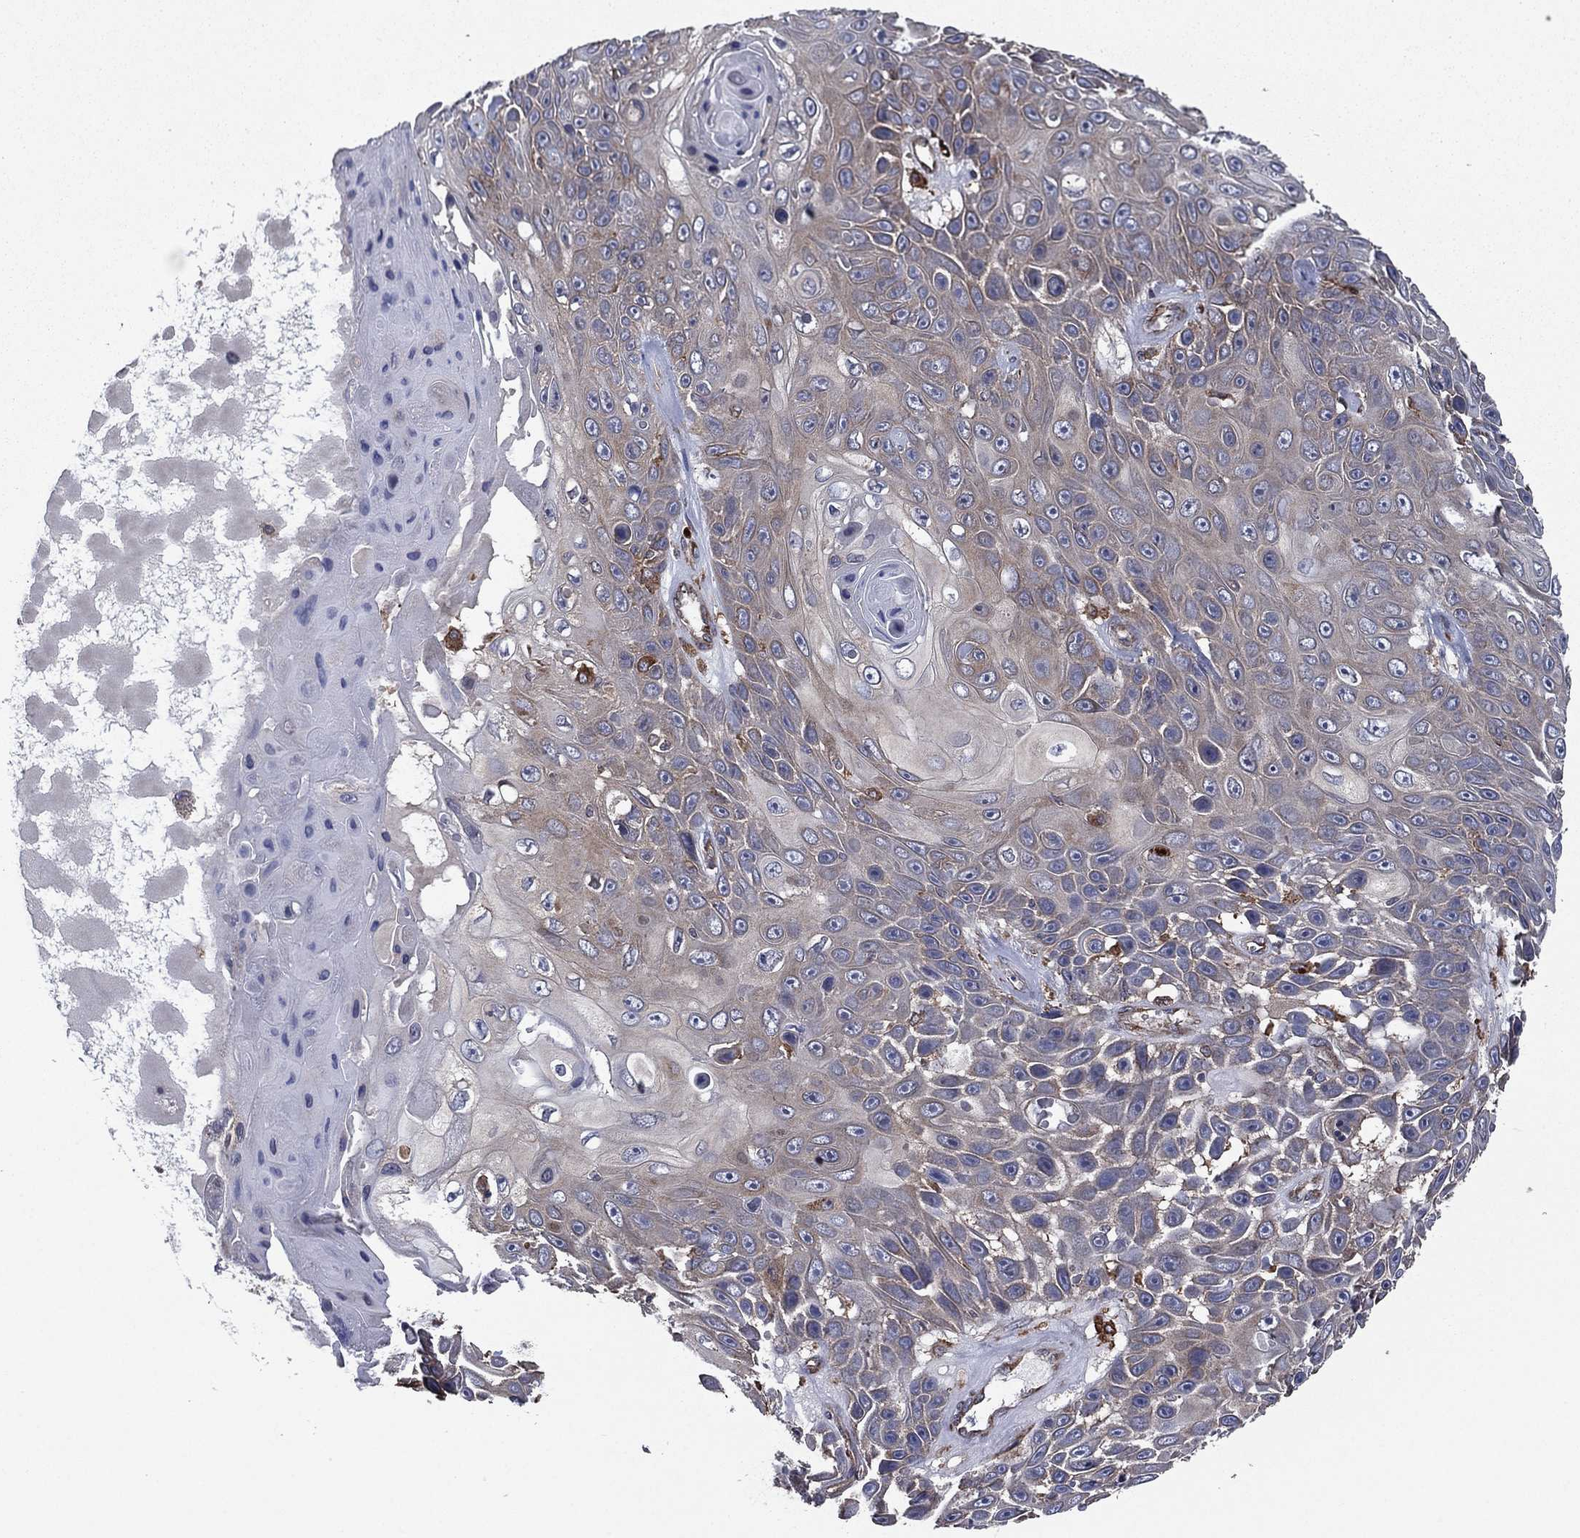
{"staining": {"intensity": "weak", "quantity": "<25%", "location": "cytoplasmic/membranous"}, "tissue": "skin cancer", "cell_type": "Tumor cells", "image_type": "cancer", "snomed": [{"axis": "morphology", "description": "Squamous cell carcinoma, NOS"}, {"axis": "topography", "description": "Skin"}], "caption": "IHC micrograph of skin cancer (squamous cell carcinoma) stained for a protein (brown), which exhibits no staining in tumor cells. (Stains: DAB (3,3'-diaminobenzidine) immunohistochemistry with hematoxylin counter stain, Microscopy: brightfield microscopy at high magnification).", "gene": "C2orf76", "patient": {"sex": "male", "age": 82}}